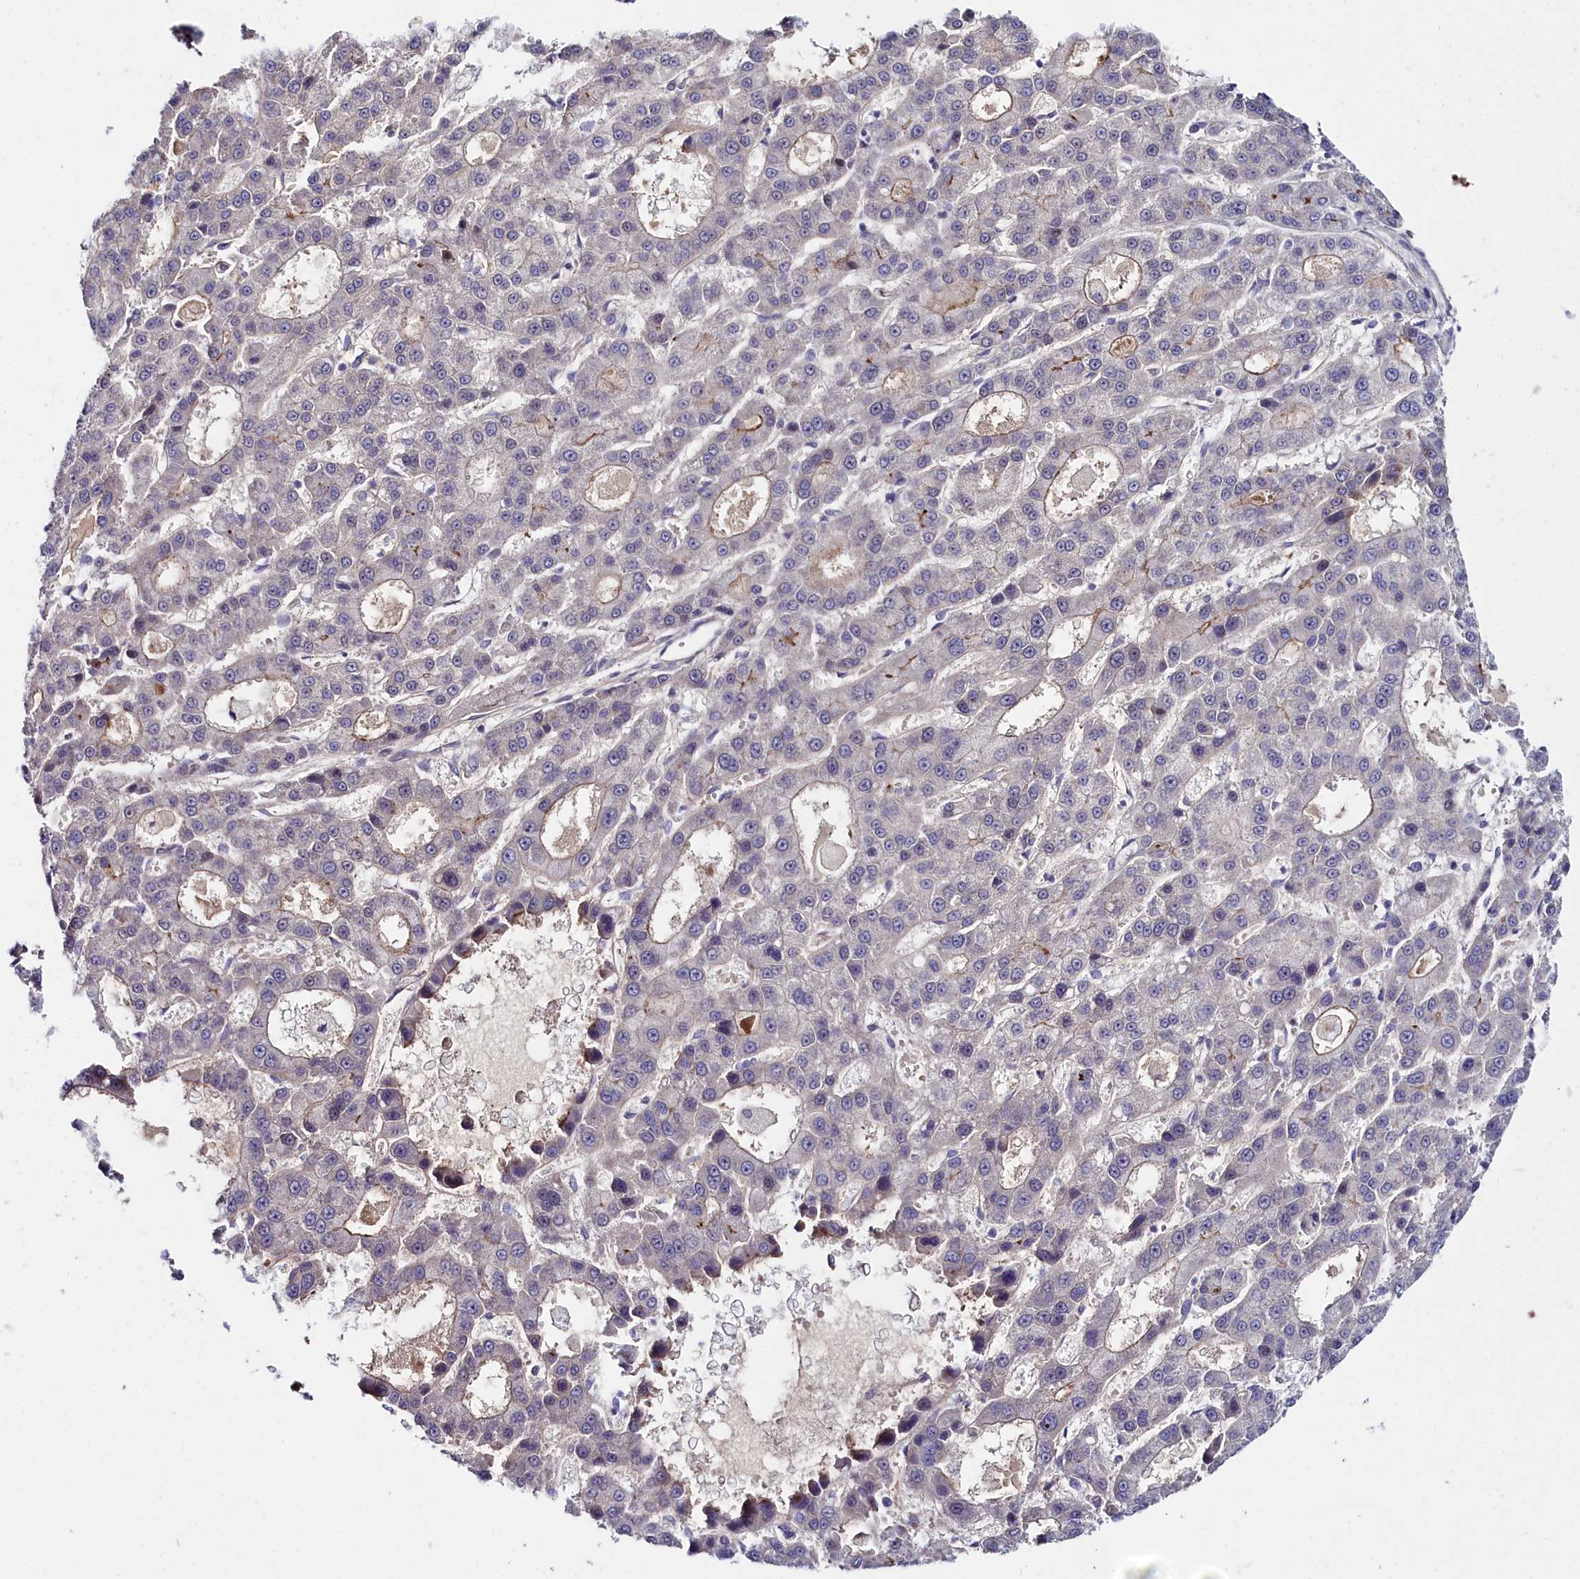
{"staining": {"intensity": "moderate", "quantity": "<25%", "location": "cytoplasmic/membranous"}, "tissue": "liver cancer", "cell_type": "Tumor cells", "image_type": "cancer", "snomed": [{"axis": "morphology", "description": "Carcinoma, Hepatocellular, NOS"}, {"axis": "topography", "description": "Liver"}], "caption": "Immunohistochemical staining of liver hepatocellular carcinoma demonstrates low levels of moderate cytoplasmic/membranous protein positivity in approximately <25% of tumor cells.", "gene": "KCTD18", "patient": {"sex": "male", "age": 70}}